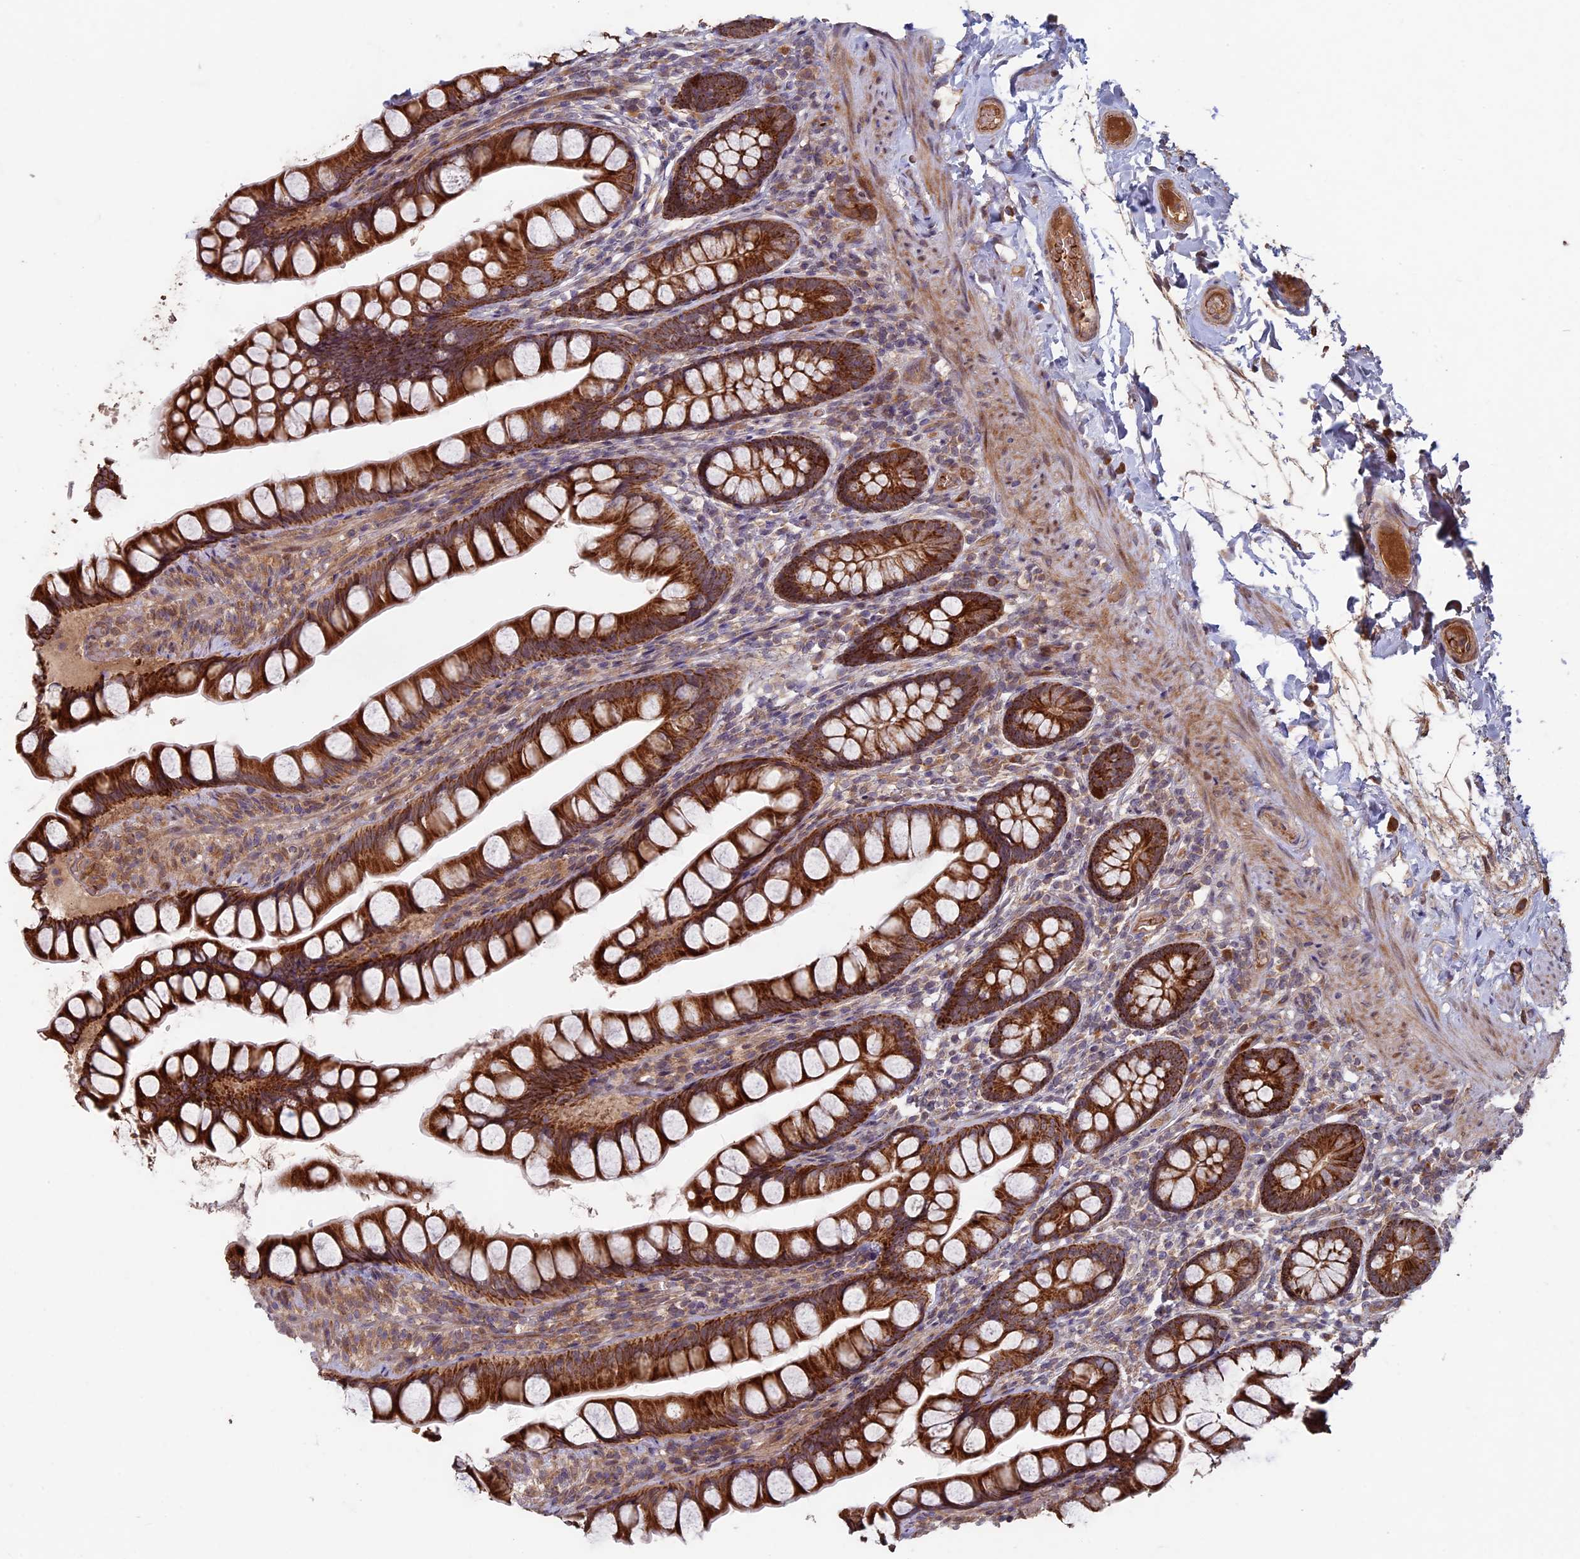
{"staining": {"intensity": "strong", "quantity": ">75%", "location": "cytoplasmic/membranous"}, "tissue": "small intestine", "cell_type": "Glandular cells", "image_type": "normal", "snomed": [{"axis": "morphology", "description": "Normal tissue, NOS"}, {"axis": "topography", "description": "Small intestine"}], "caption": "IHC histopathology image of unremarkable human small intestine stained for a protein (brown), which demonstrates high levels of strong cytoplasmic/membranous staining in approximately >75% of glandular cells.", "gene": "RCCD1", "patient": {"sex": "male", "age": 70}}